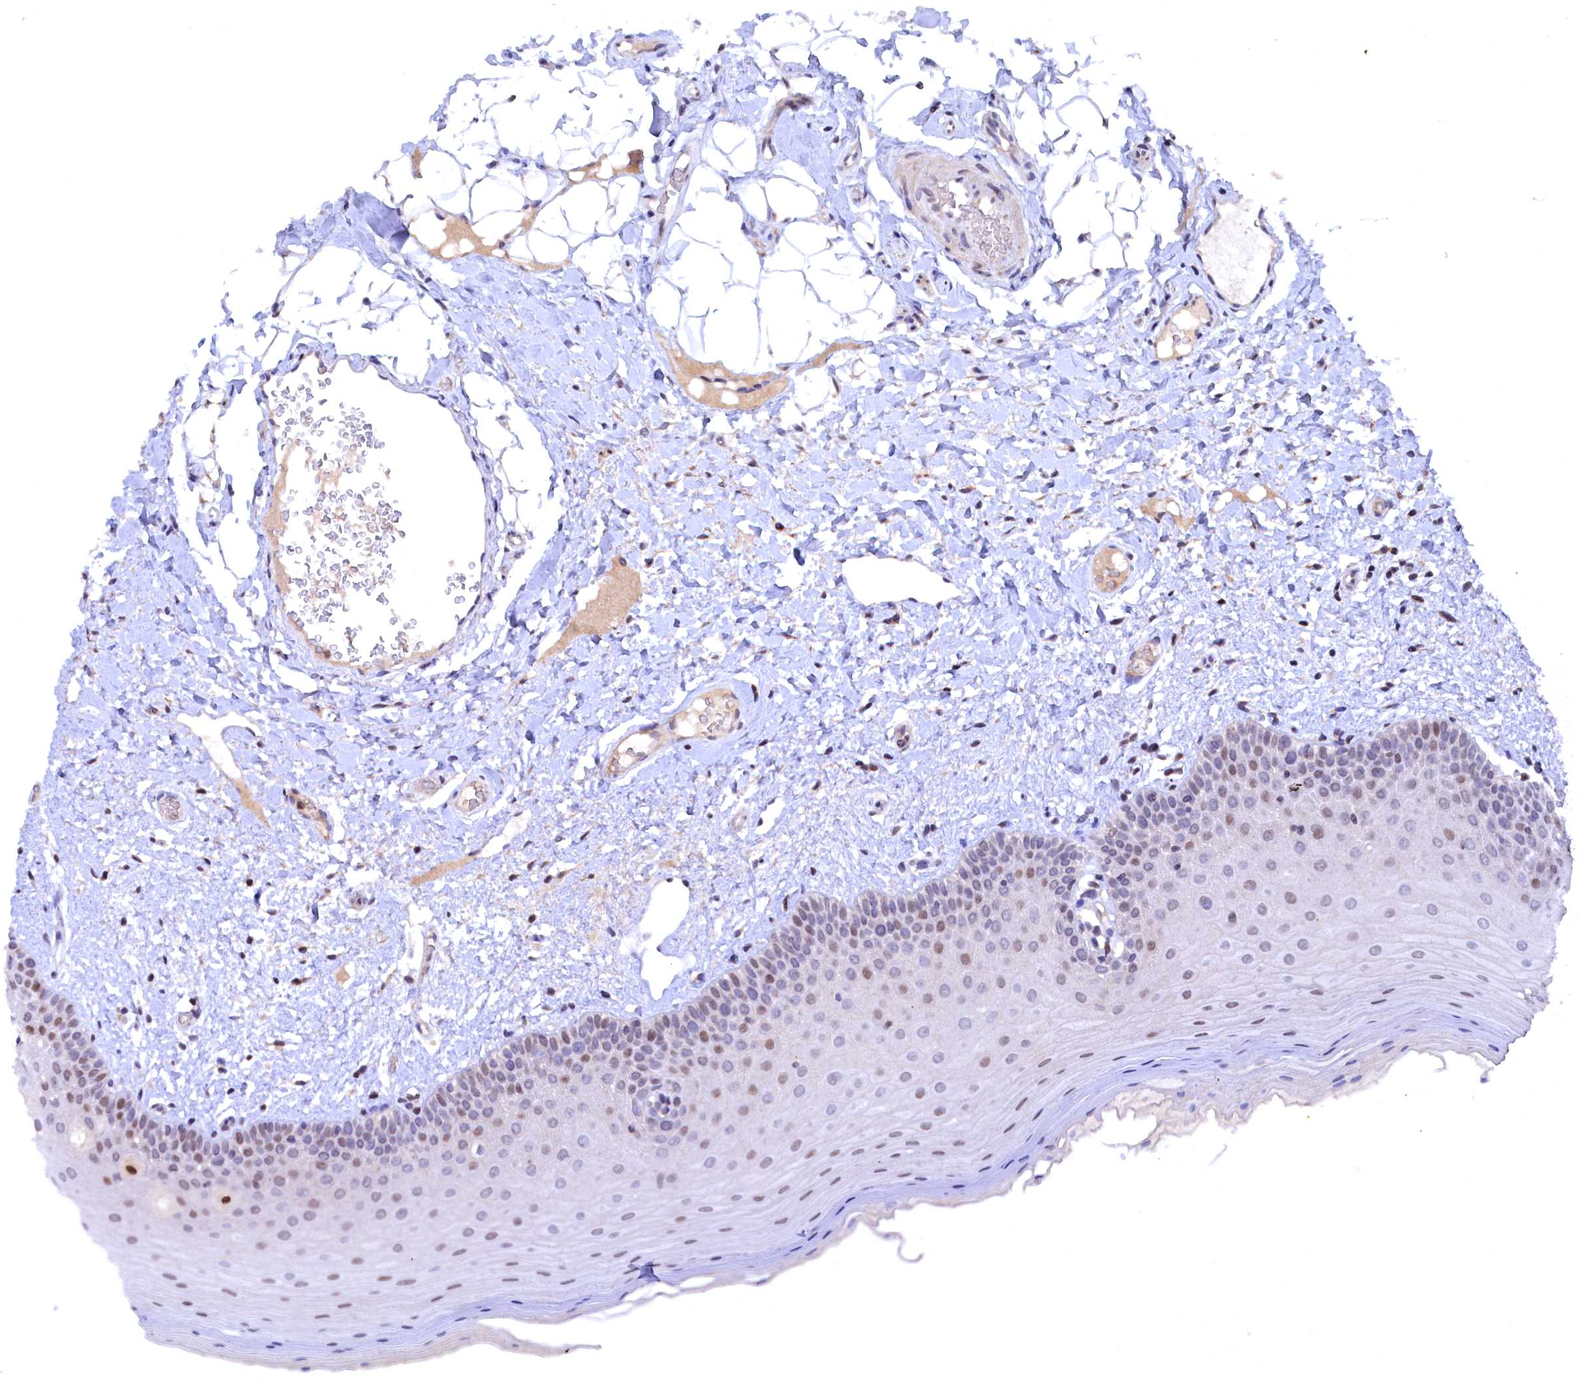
{"staining": {"intensity": "moderate", "quantity": "<25%", "location": "nuclear"}, "tissue": "oral mucosa", "cell_type": "Squamous epithelial cells", "image_type": "normal", "snomed": [{"axis": "morphology", "description": "Normal tissue, NOS"}, {"axis": "topography", "description": "Oral tissue"}, {"axis": "topography", "description": "Tounge, NOS"}], "caption": "Brown immunohistochemical staining in normal human oral mucosa displays moderate nuclear positivity in approximately <25% of squamous epithelial cells.", "gene": "TMC5", "patient": {"sex": "male", "age": 47}}